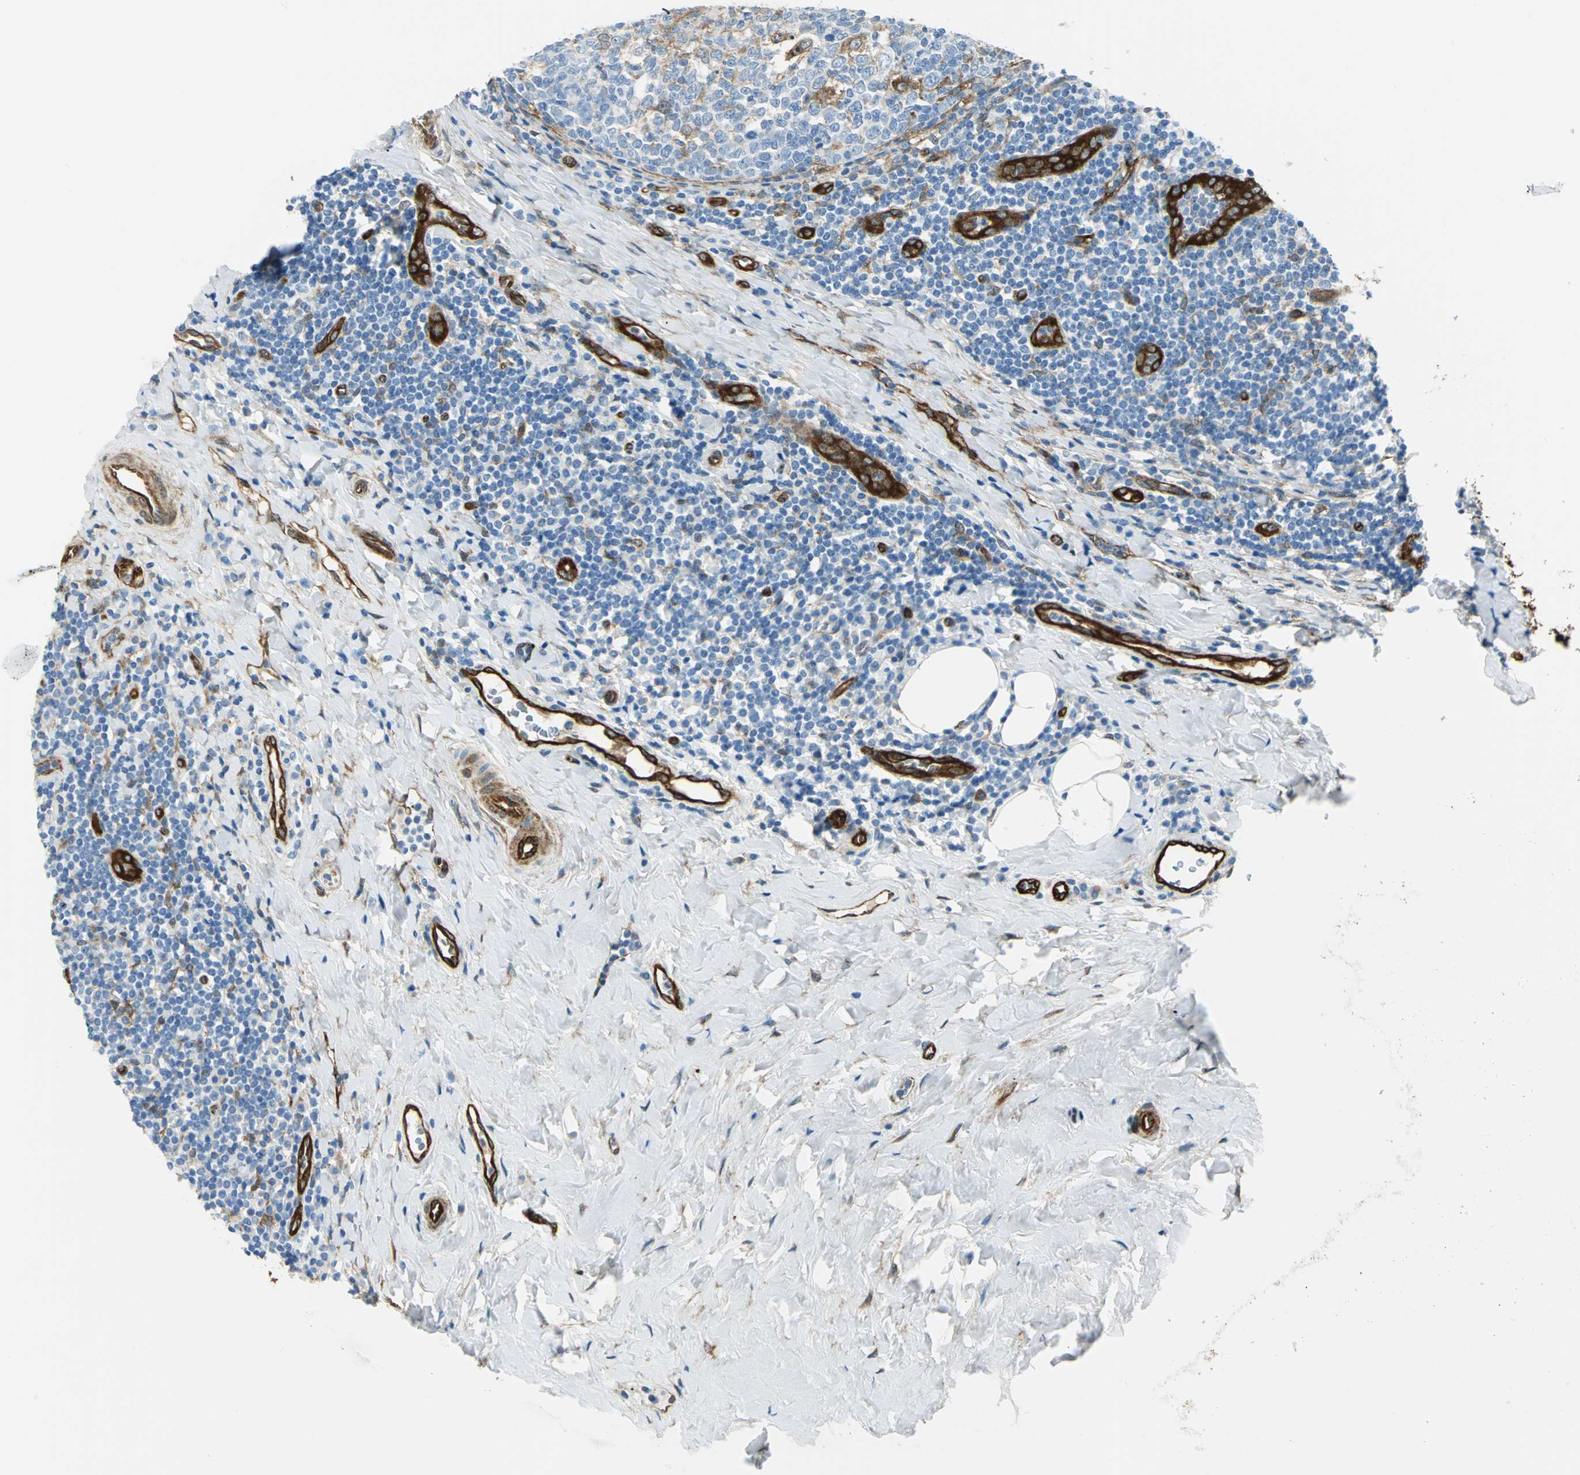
{"staining": {"intensity": "negative", "quantity": "none", "location": "none"}, "tissue": "tonsil", "cell_type": "Germinal center cells", "image_type": "normal", "snomed": [{"axis": "morphology", "description": "Normal tissue, NOS"}, {"axis": "topography", "description": "Tonsil"}], "caption": "This image is of normal tonsil stained with immunohistochemistry to label a protein in brown with the nuclei are counter-stained blue. There is no expression in germinal center cells.", "gene": "HSPB1", "patient": {"sex": "male", "age": 31}}